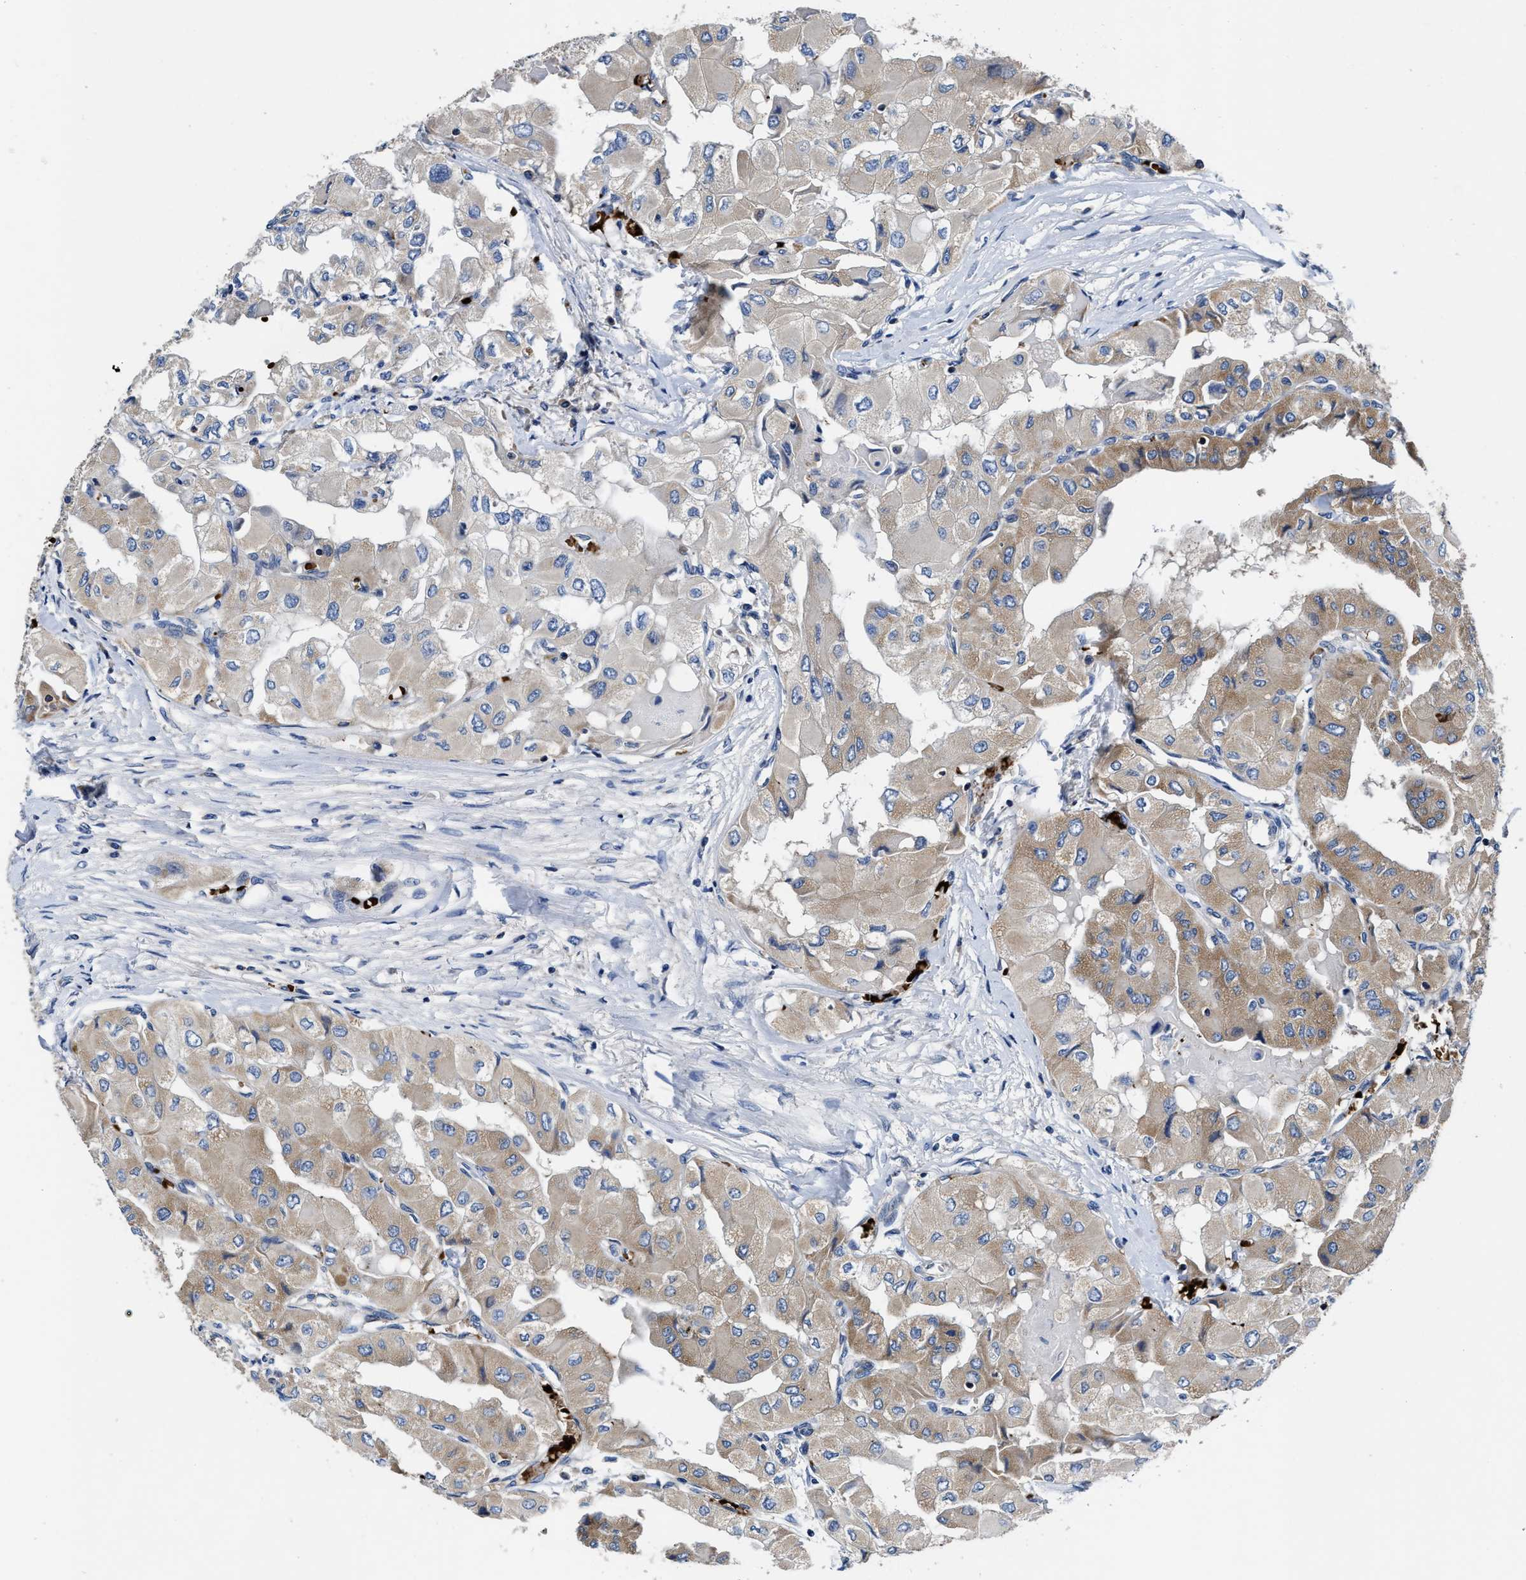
{"staining": {"intensity": "moderate", "quantity": ">75%", "location": "cytoplasmic/membranous"}, "tissue": "thyroid cancer", "cell_type": "Tumor cells", "image_type": "cancer", "snomed": [{"axis": "morphology", "description": "Papillary adenocarcinoma, NOS"}, {"axis": "topography", "description": "Thyroid gland"}], "caption": "DAB immunohistochemical staining of thyroid cancer (papillary adenocarcinoma) exhibits moderate cytoplasmic/membranous protein staining in approximately >75% of tumor cells.", "gene": "PHLPP1", "patient": {"sex": "female", "age": 59}}